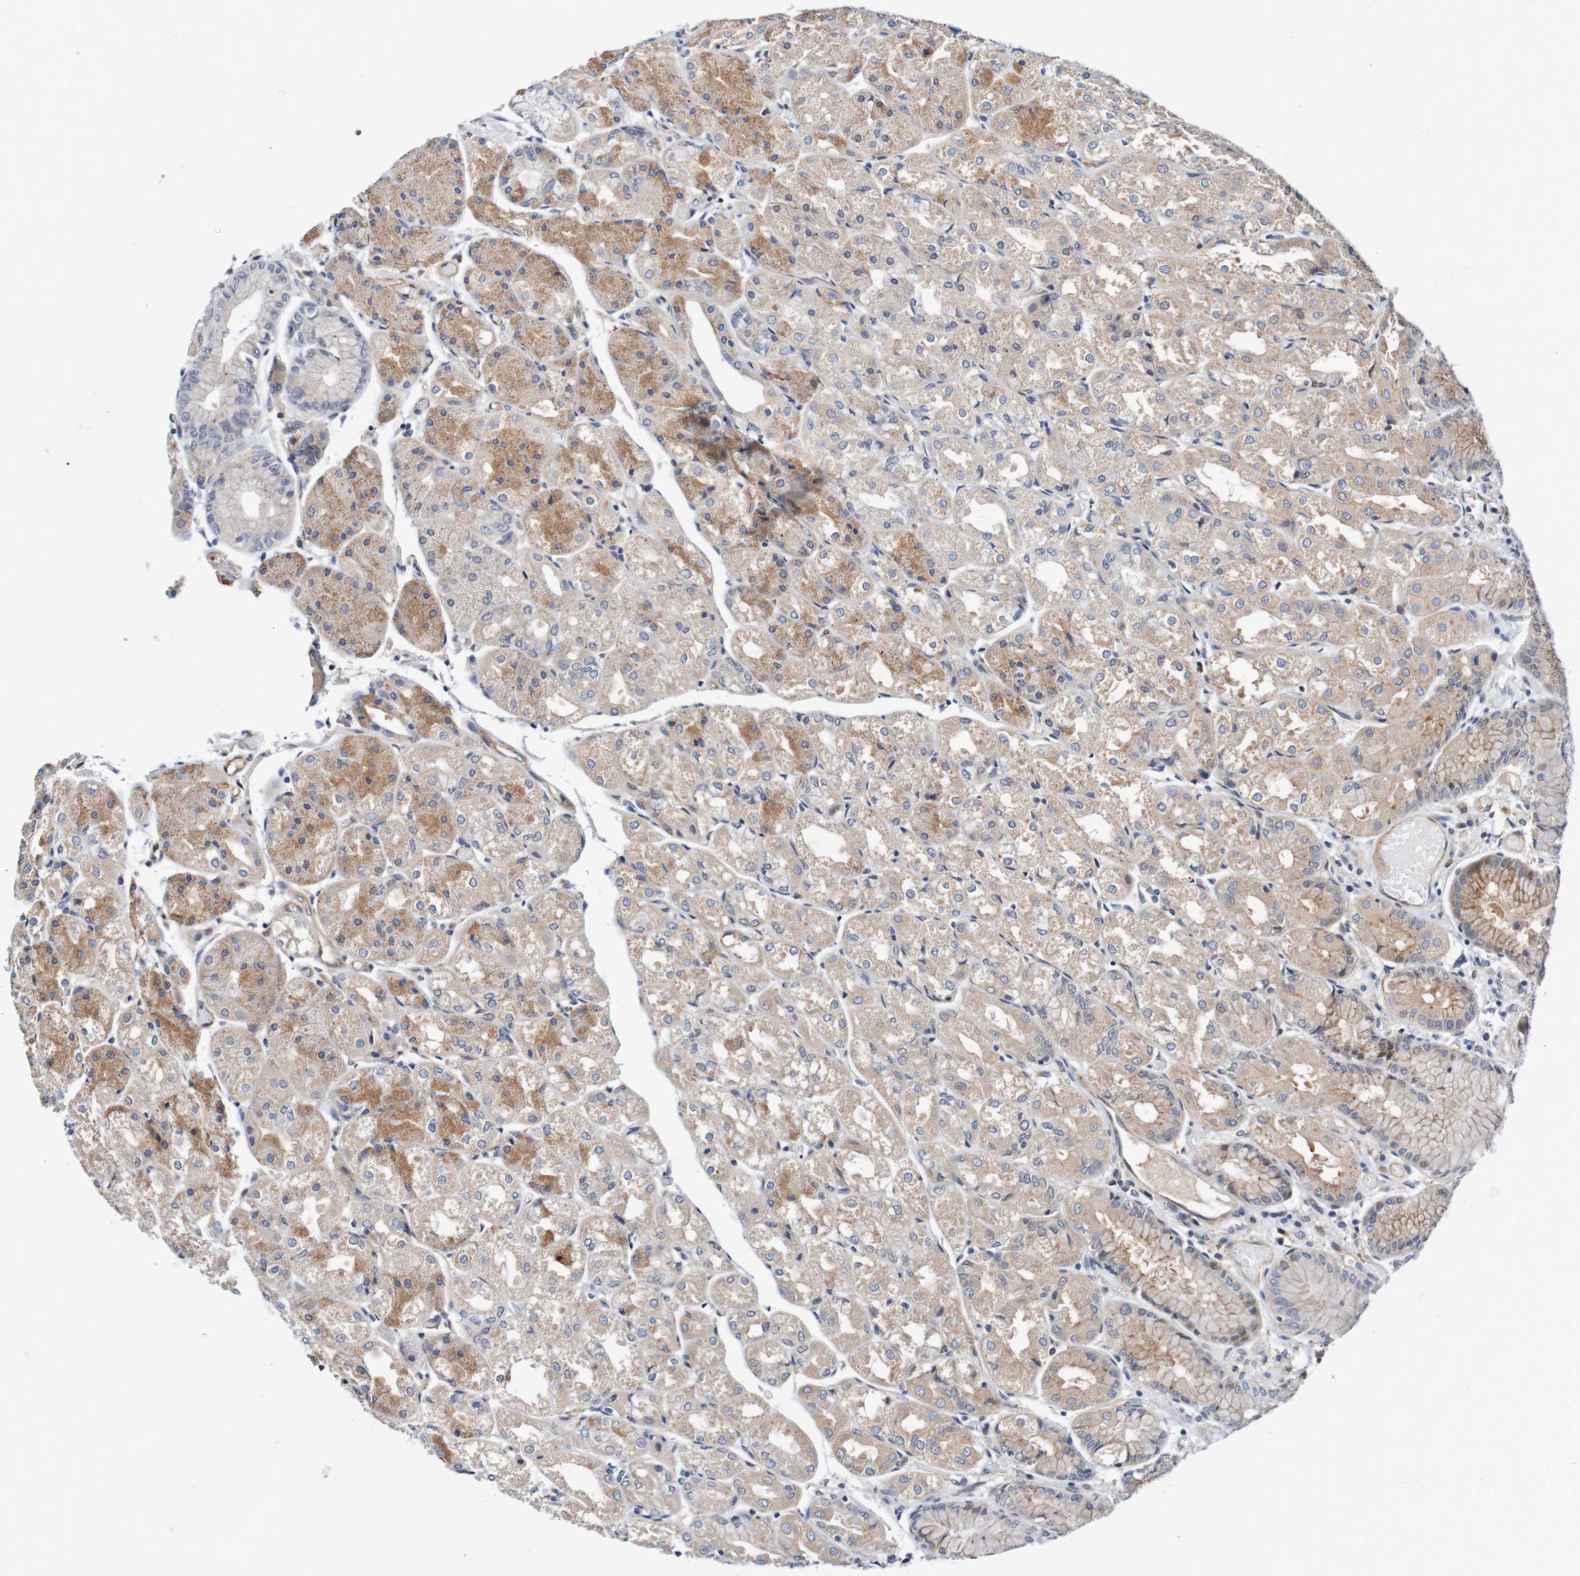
{"staining": {"intensity": "moderate", "quantity": ">75%", "location": "cytoplasmic/membranous"}, "tissue": "stomach", "cell_type": "Glandular cells", "image_type": "normal", "snomed": [{"axis": "morphology", "description": "Normal tissue, NOS"}, {"axis": "topography", "description": "Stomach, upper"}], "caption": "A brown stain shows moderate cytoplasmic/membranous positivity of a protein in glandular cells of normal human stomach.", "gene": "CPED1", "patient": {"sex": "male", "age": 72}}